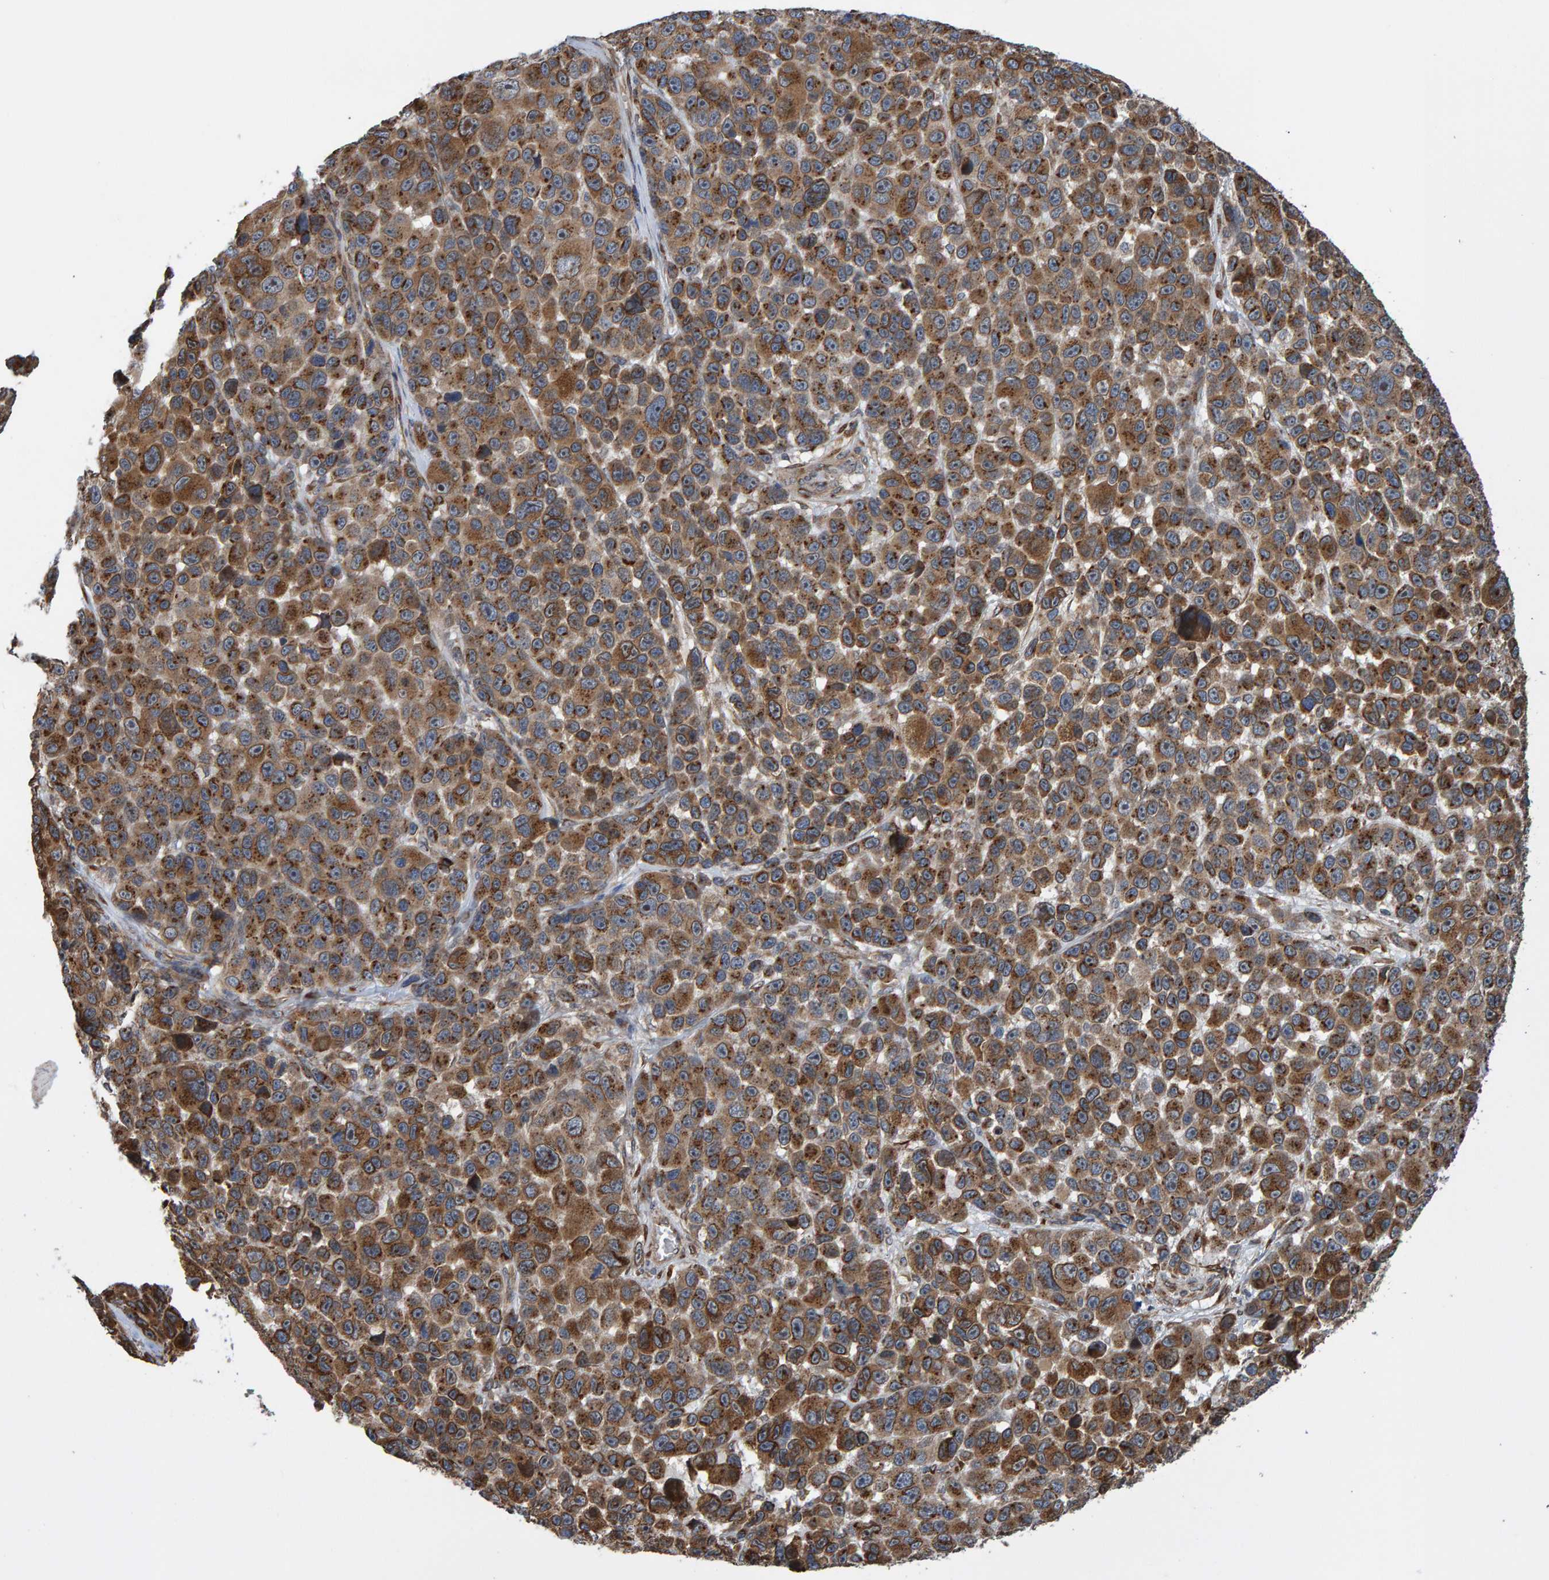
{"staining": {"intensity": "moderate", "quantity": ">75%", "location": "cytoplasmic/membranous"}, "tissue": "melanoma", "cell_type": "Tumor cells", "image_type": "cancer", "snomed": [{"axis": "morphology", "description": "Malignant melanoma, NOS"}, {"axis": "topography", "description": "Skin"}], "caption": "Tumor cells reveal medium levels of moderate cytoplasmic/membranous expression in approximately >75% of cells in melanoma. The staining was performed using DAB, with brown indicating positive protein expression. Nuclei are stained blue with hematoxylin.", "gene": "FAM117A", "patient": {"sex": "male", "age": 53}}